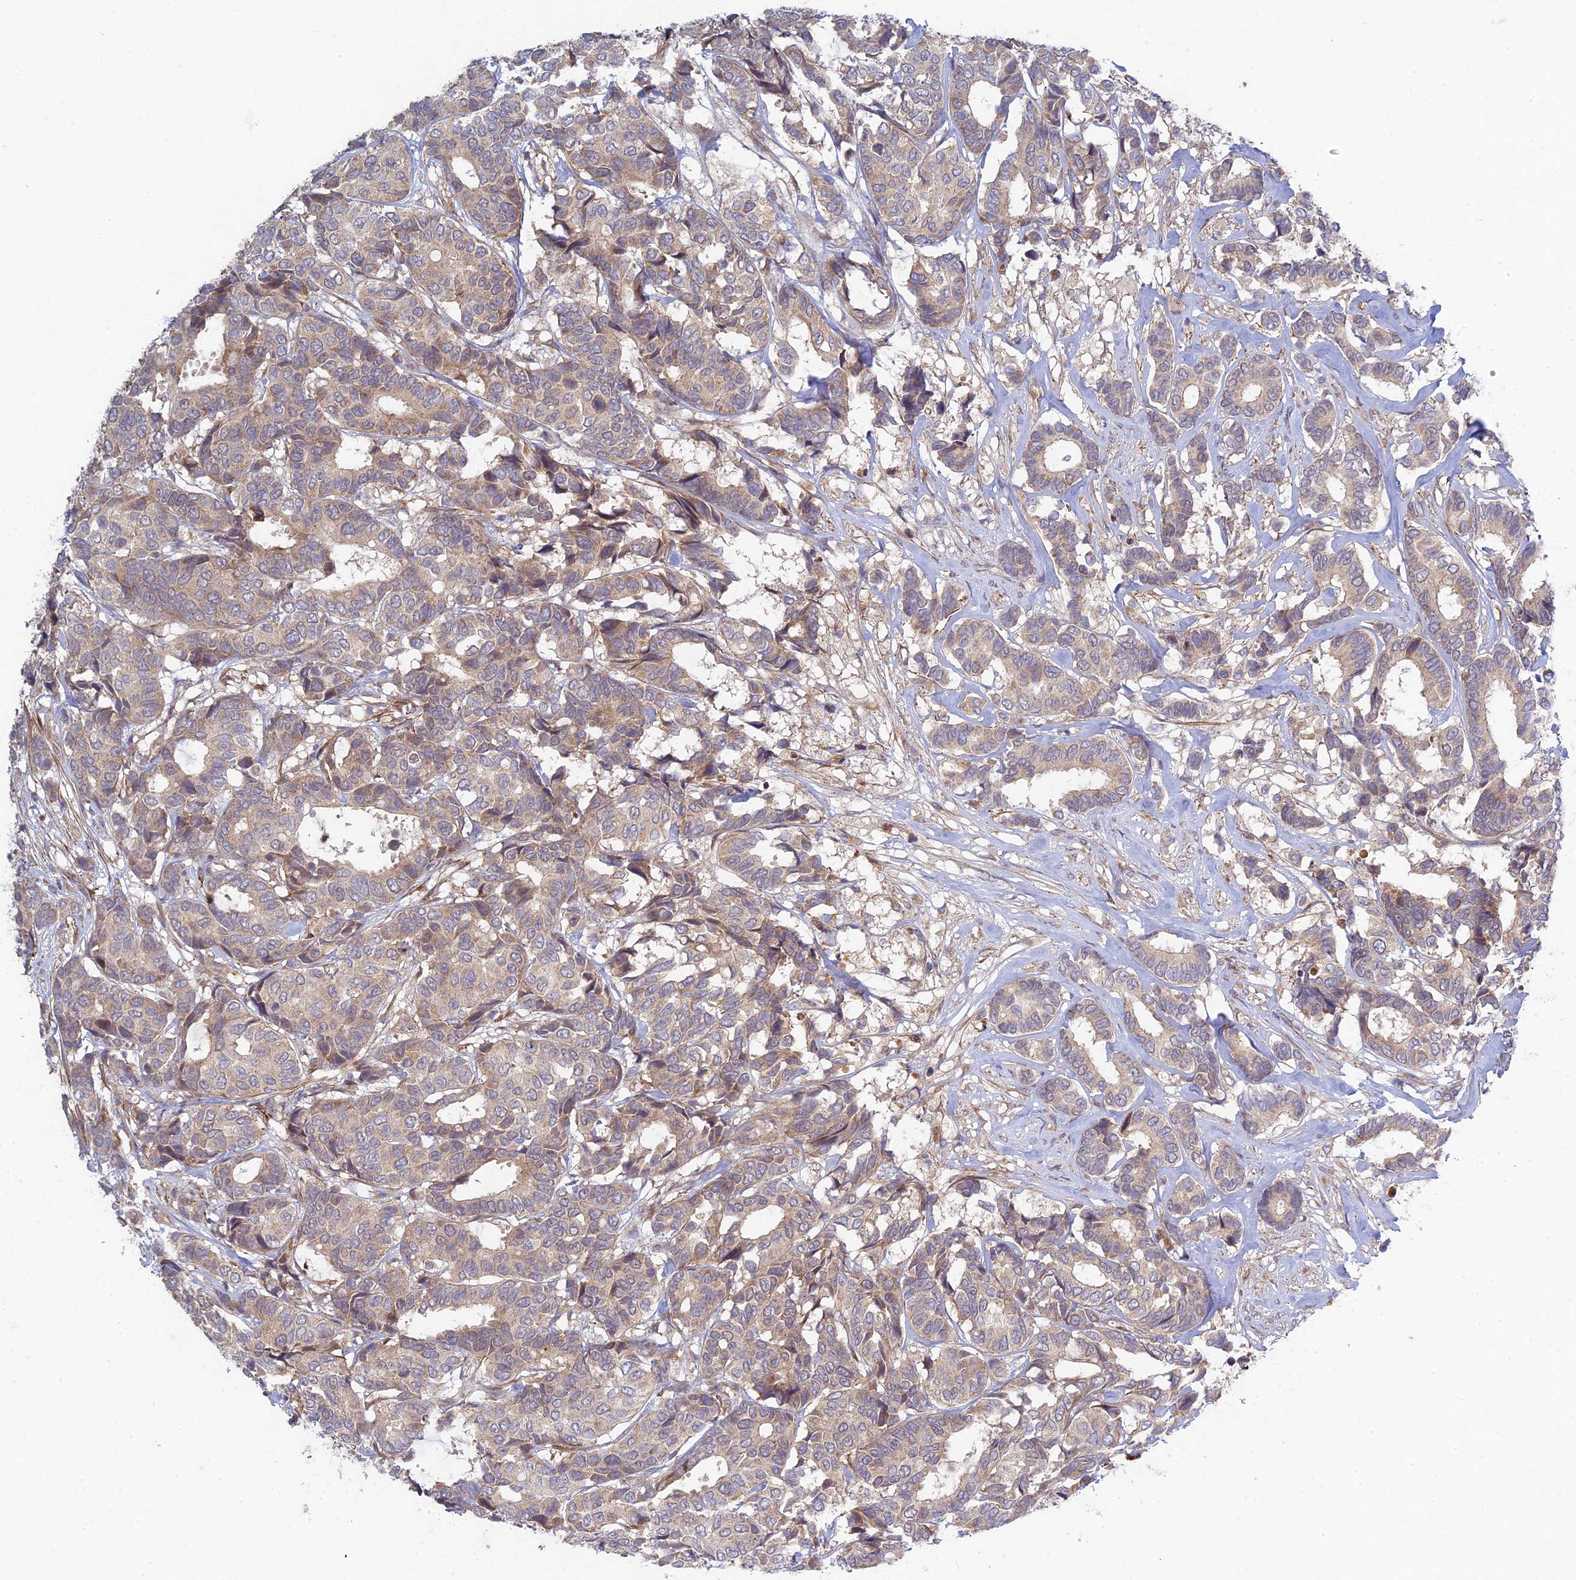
{"staining": {"intensity": "moderate", "quantity": ">75%", "location": "cytoplasmic/membranous"}, "tissue": "breast cancer", "cell_type": "Tumor cells", "image_type": "cancer", "snomed": [{"axis": "morphology", "description": "Duct carcinoma"}, {"axis": "topography", "description": "Breast"}], "caption": "IHC image of breast cancer (invasive ductal carcinoma) stained for a protein (brown), which demonstrates medium levels of moderate cytoplasmic/membranous positivity in about >75% of tumor cells.", "gene": "INCA1", "patient": {"sex": "female", "age": 87}}